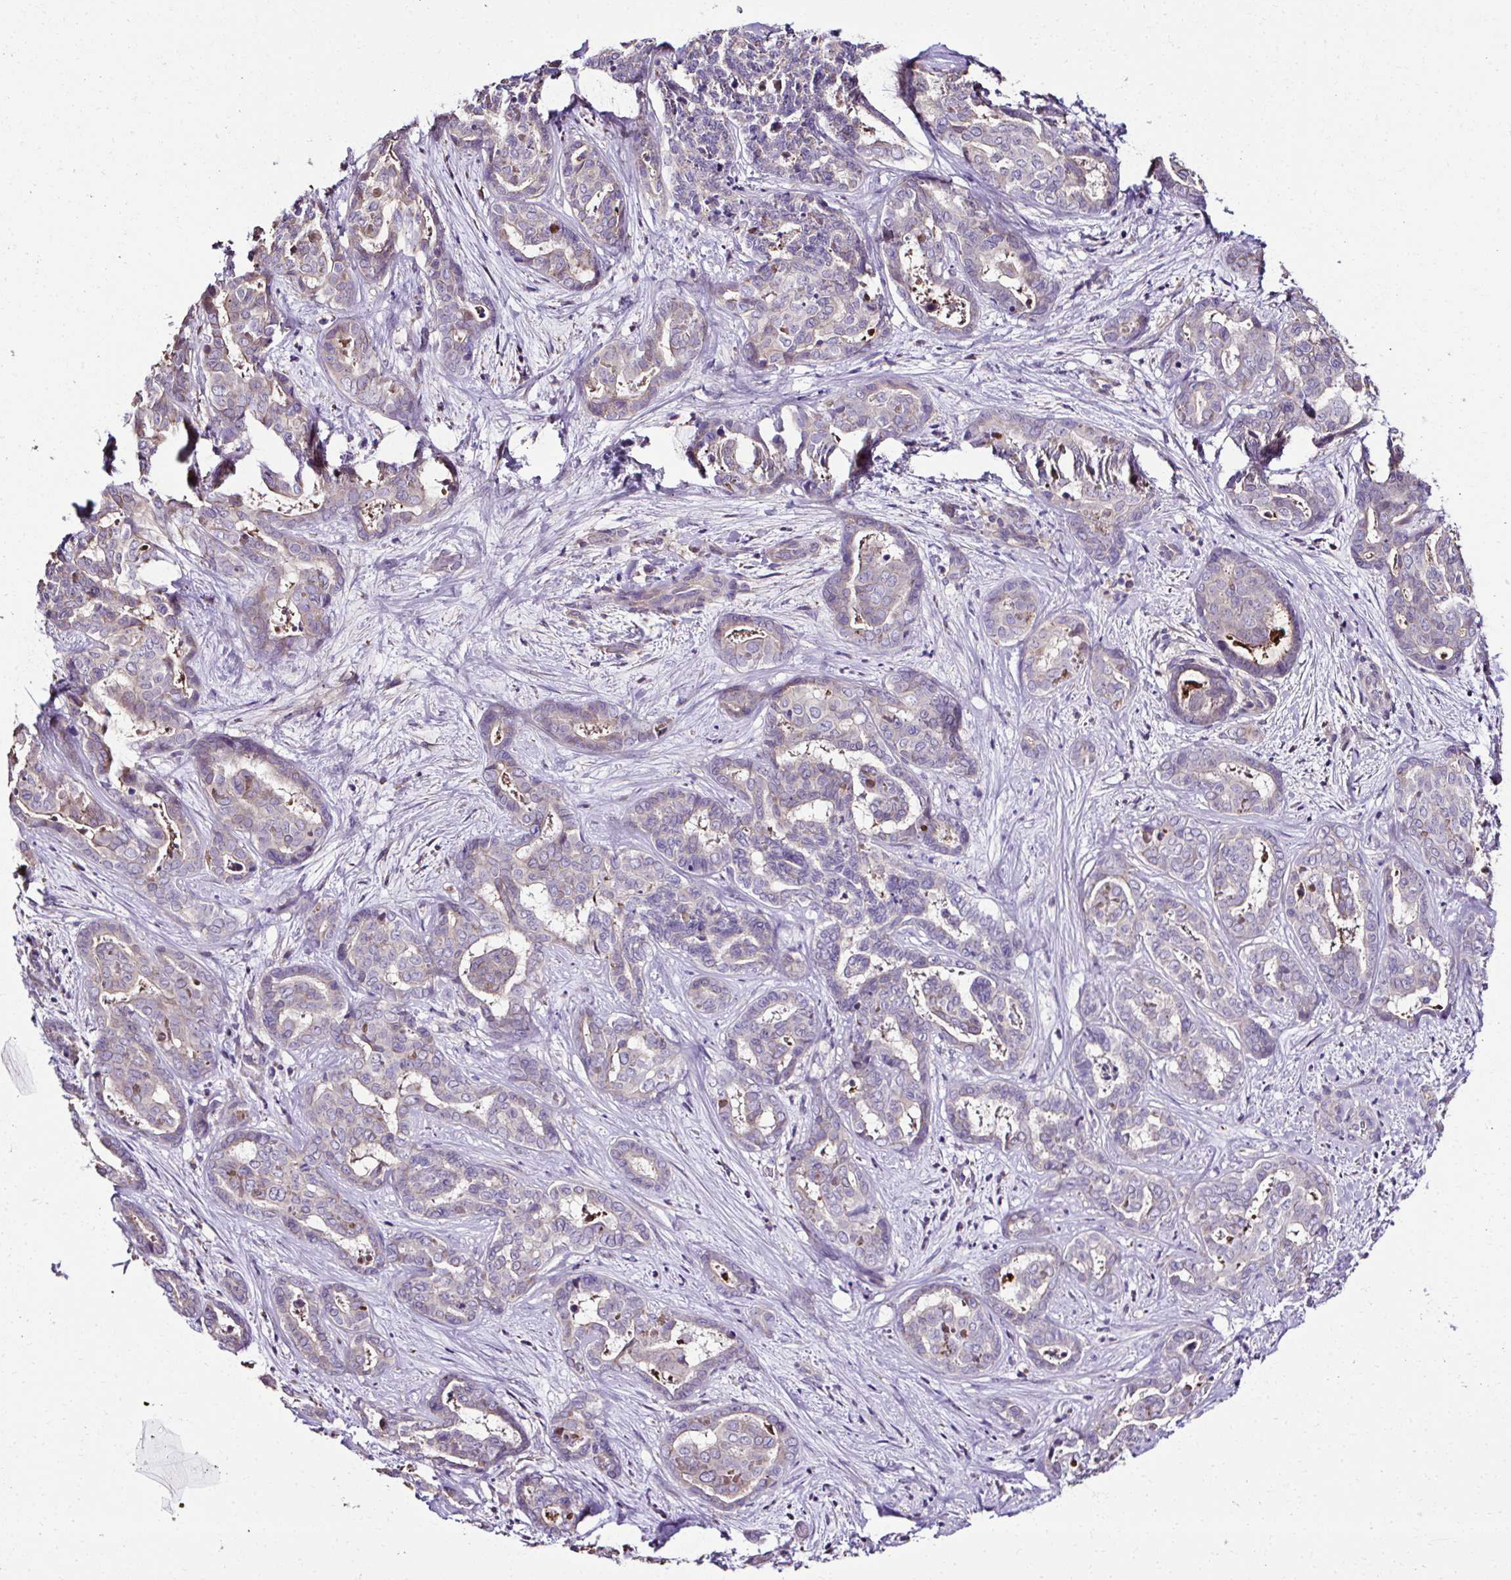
{"staining": {"intensity": "negative", "quantity": "none", "location": "none"}, "tissue": "liver cancer", "cell_type": "Tumor cells", "image_type": "cancer", "snomed": [{"axis": "morphology", "description": "Cholangiocarcinoma"}, {"axis": "topography", "description": "Liver"}], "caption": "The IHC histopathology image has no significant positivity in tumor cells of liver cholangiocarcinoma tissue. The staining was performed using DAB (3,3'-diaminobenzidine) to visualize the protein expression in brown, while the nuclei were stained in blue with hematoxylin (Magnification: 20x).", "gene": "CCDC85C", "patient": {"sex": "female", "age": 64}}